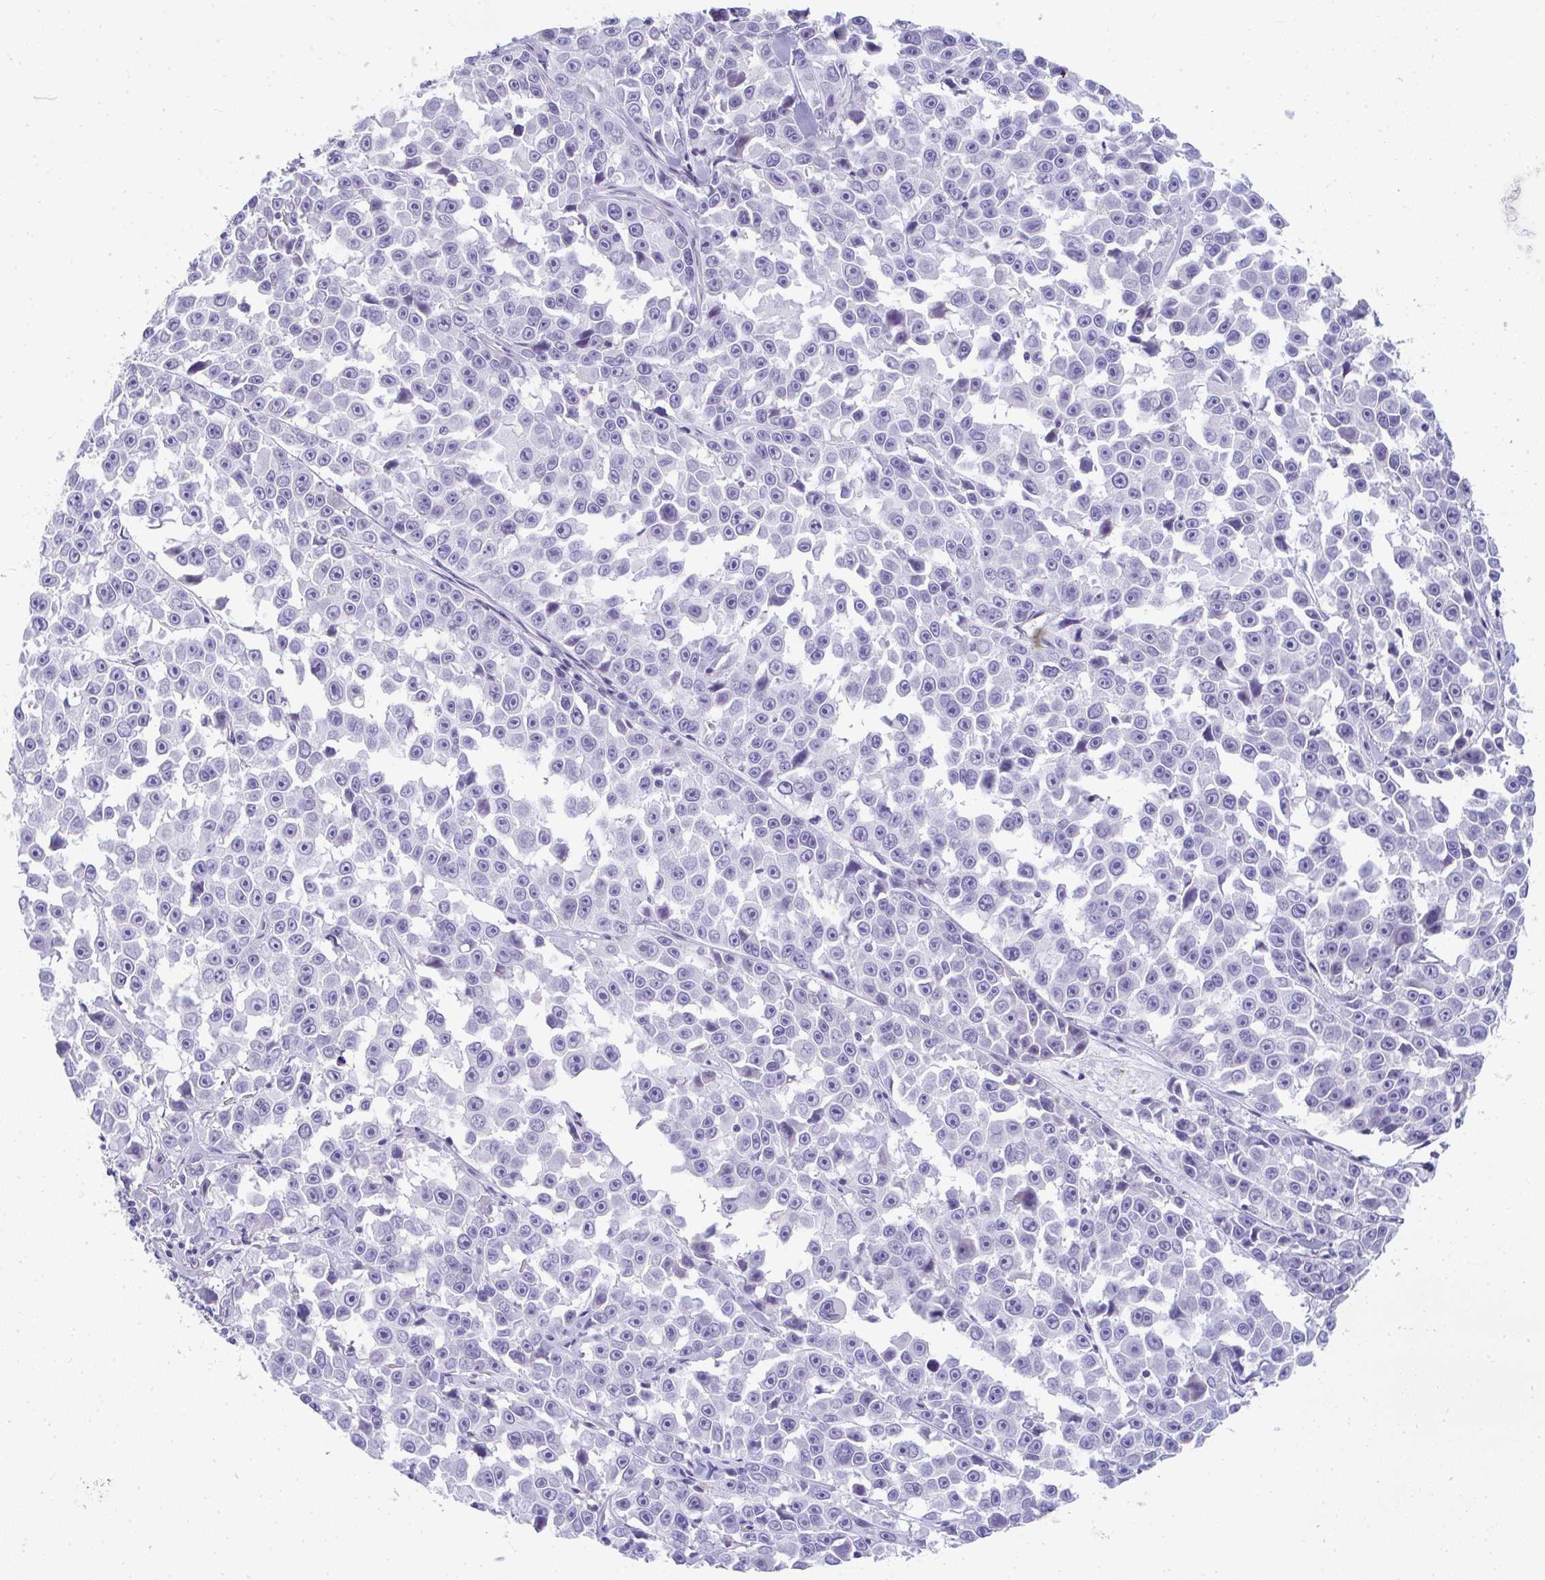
{"staining": {"intensity": "negative", "quantity": "none", "location": "none"}, "tissue": "melanoma", "cell_type": "Tumor cells", "image_type": "cancer", "snomed": [{"axis": "morphology", "description": "Malignant melanoma, NOS"}, {"axis": "topography", "description": "Skin"}], "caption": "Immunohistochemistry photomicrograph of human malignant melanoma stained for a protein (brown), which displays no staining in tumor cells.", "gene": "TTC30B", "patient": {"sex": "female", "age": 66}}